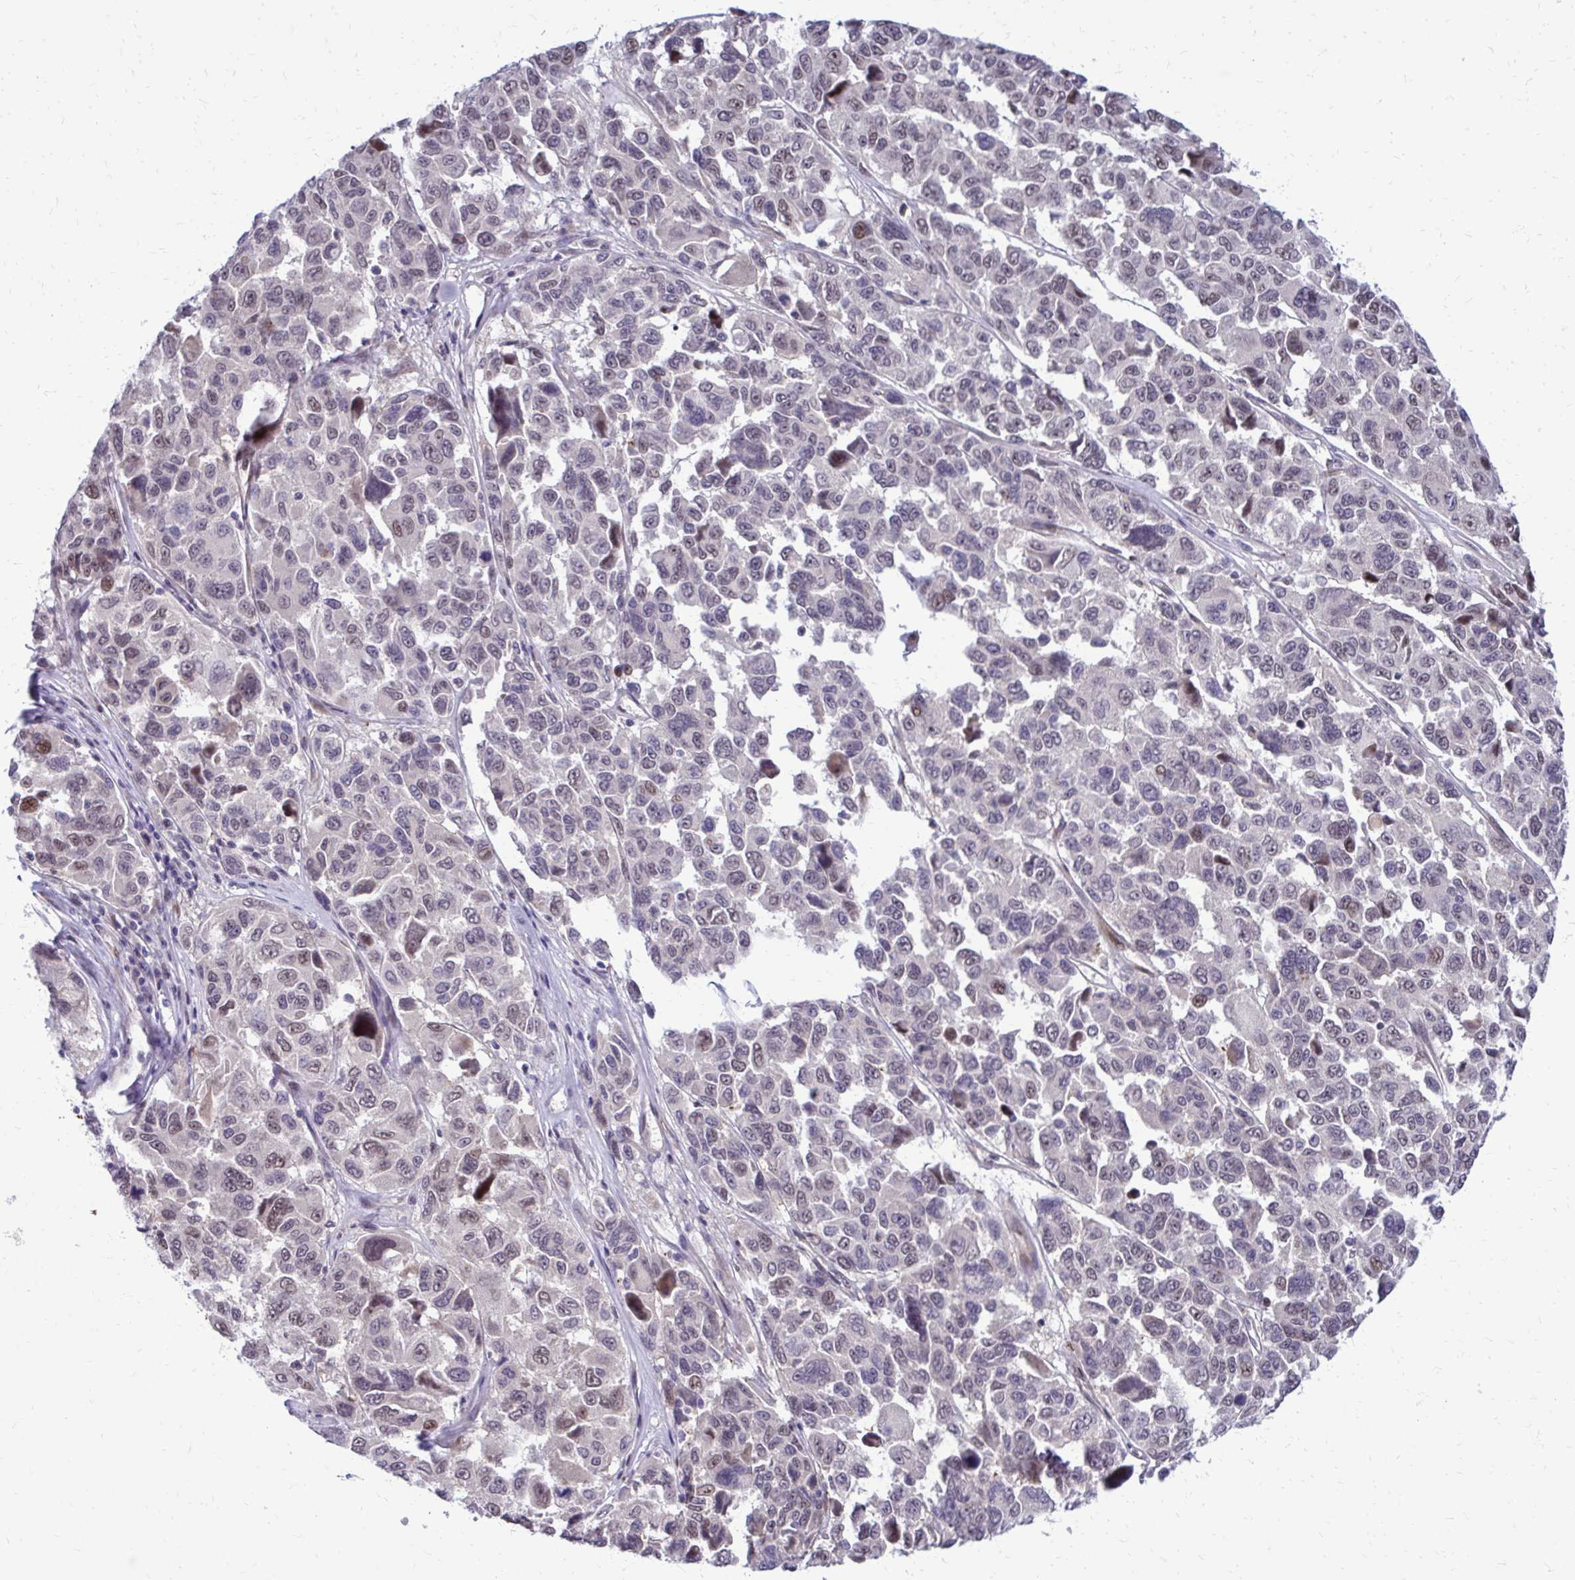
{"staining": {"intensity": "moderate", "quantity": "<25%", "location": "nuclear"}, "tissue": "melanoma", "cell_type": "Tumor cells", "image_type": "cancer", "snomed": [{"axis": "morphology", "description": "Malignant melanoma, NOS"}, {"axis": "topography", "description": "Skin"}], "caption": "Tumor cells demonstrate low levels of moderate nuclear staining in approximately <25% of cells in human melanoma. Nuclei are stained in blue.", "gene": "ANKRD30B", "patient": {"sex": "female", "age": 66}}